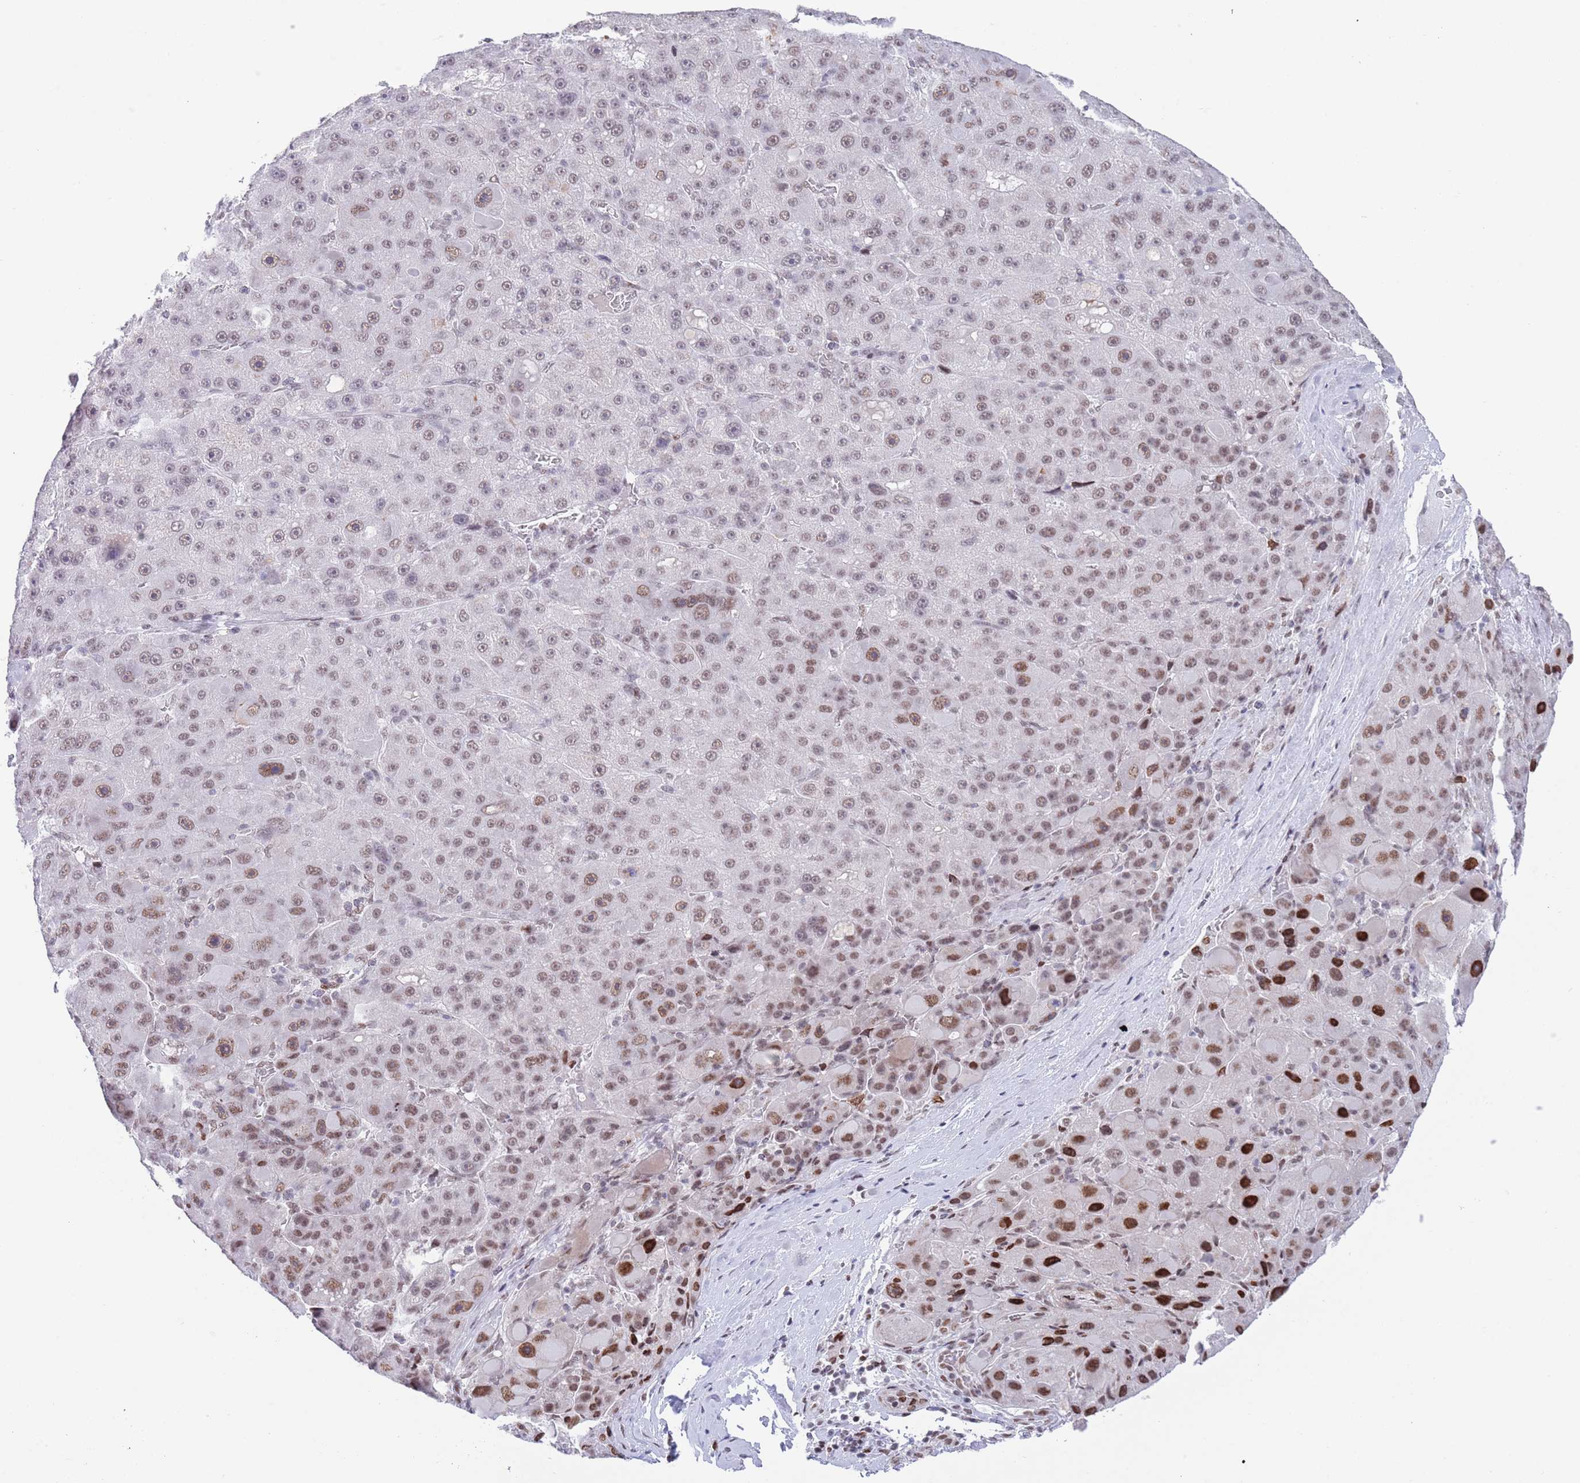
{"staining": {"intensity": "moderate", "quantity": ">75%", "location": "nuclear"}, "tissue": "liver cancer", "cell_type": "Tumor cells", "image_type": "cancer", "snomed": [{"axis": "morphology", "description": "Carcinoma, Hepatocellular, NOS"}, {"axis": "topography", "description": "Liver"}], "caption": "A histopathology image showing moderate nuclear expression in about >75% of tumor cells in liver hepatocellular carcinoma, as visualized by brown immunohistochemical staining.", "gene": "ZNF382", "patient": {"sex": "male", "age": 76}}